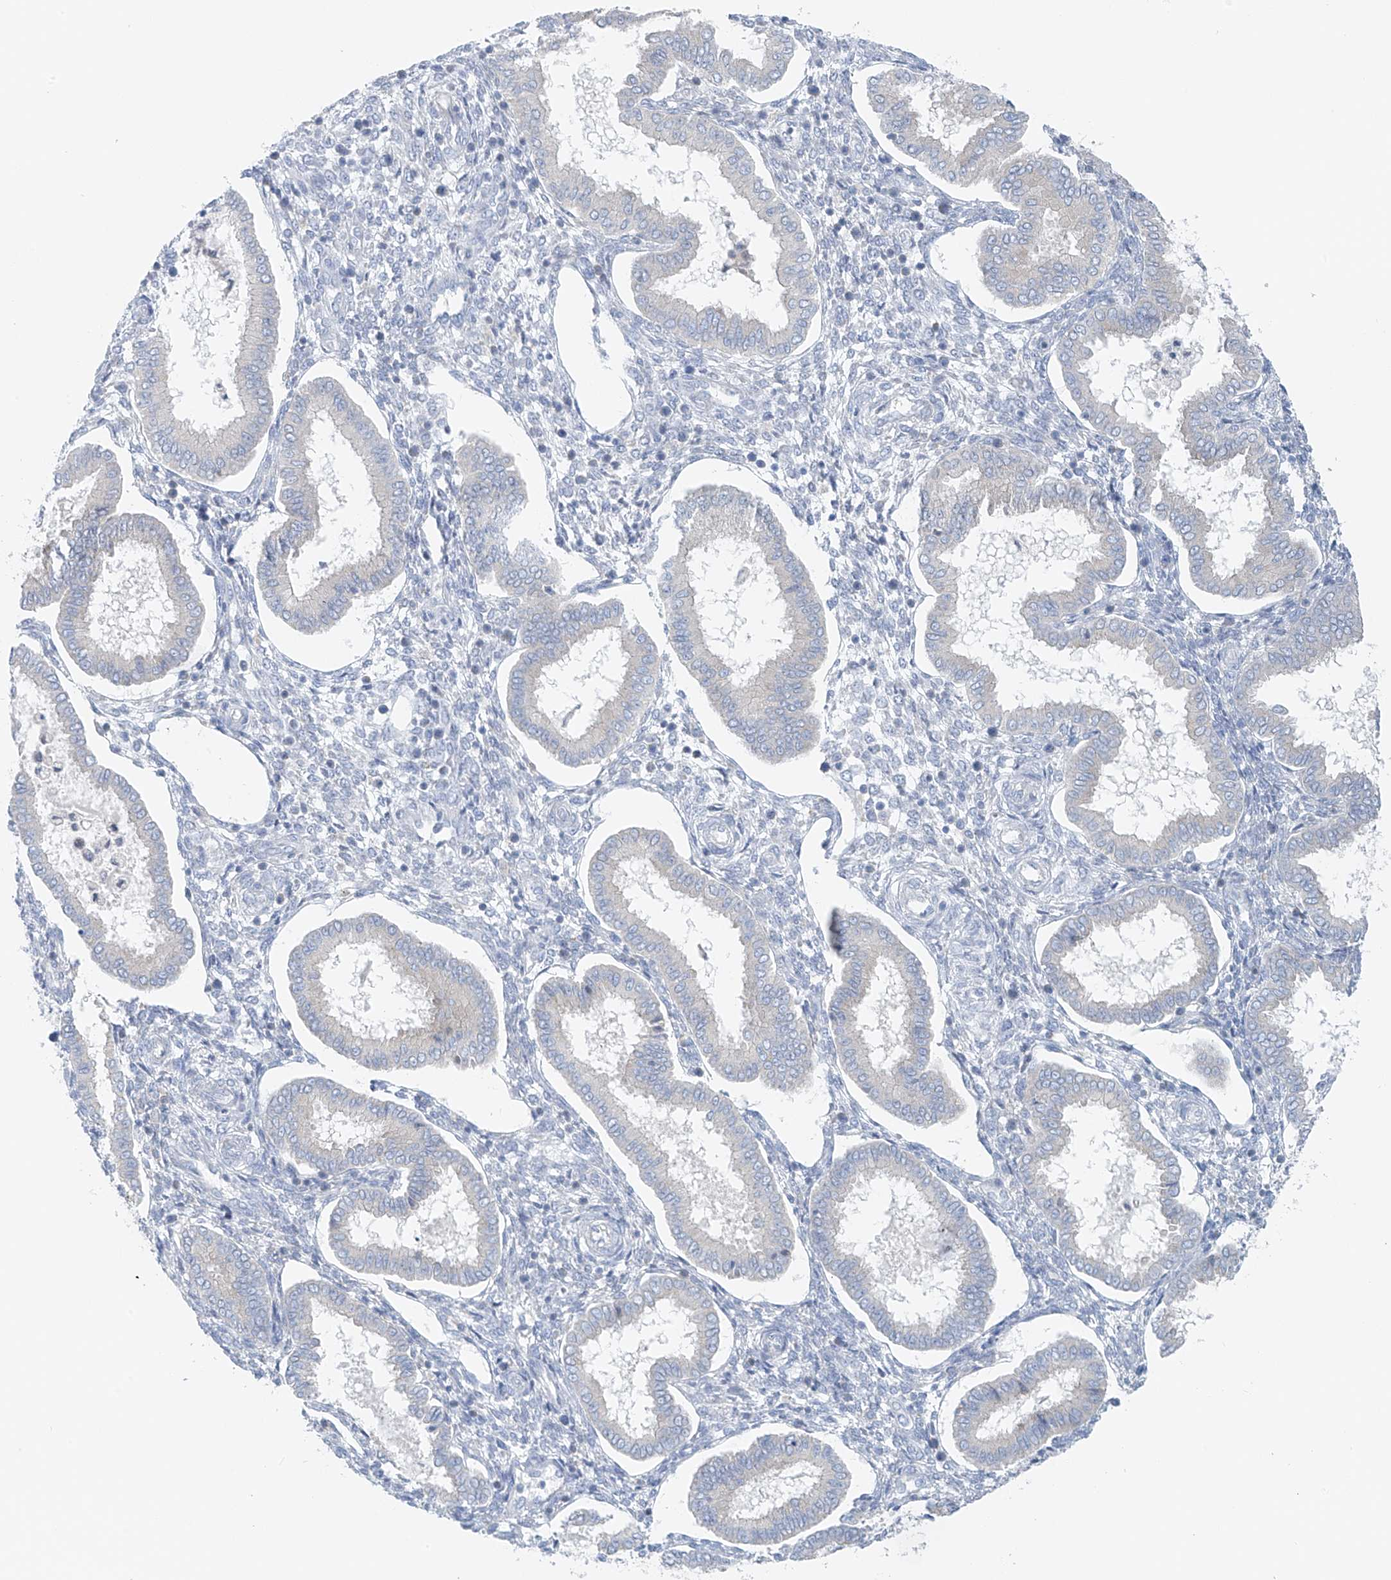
{"staining": {"intensity": "negative", "quantity": "none", "location": "none"}, "tissue": "endometrium", "cell_type": "Cells in endometrial stroma", "image_type": "normal", "snomed": [{"axis": "morphology", "description": "Normal tissue, NOS"}, {"axis": "topography", "description": "Endometrium"}], "caption": "Cells in endometrial stroma show no significant protein positivity in normal endometrium.", "gene": "POMGNT2", "patient": {"sex": "female", "age": 24}}